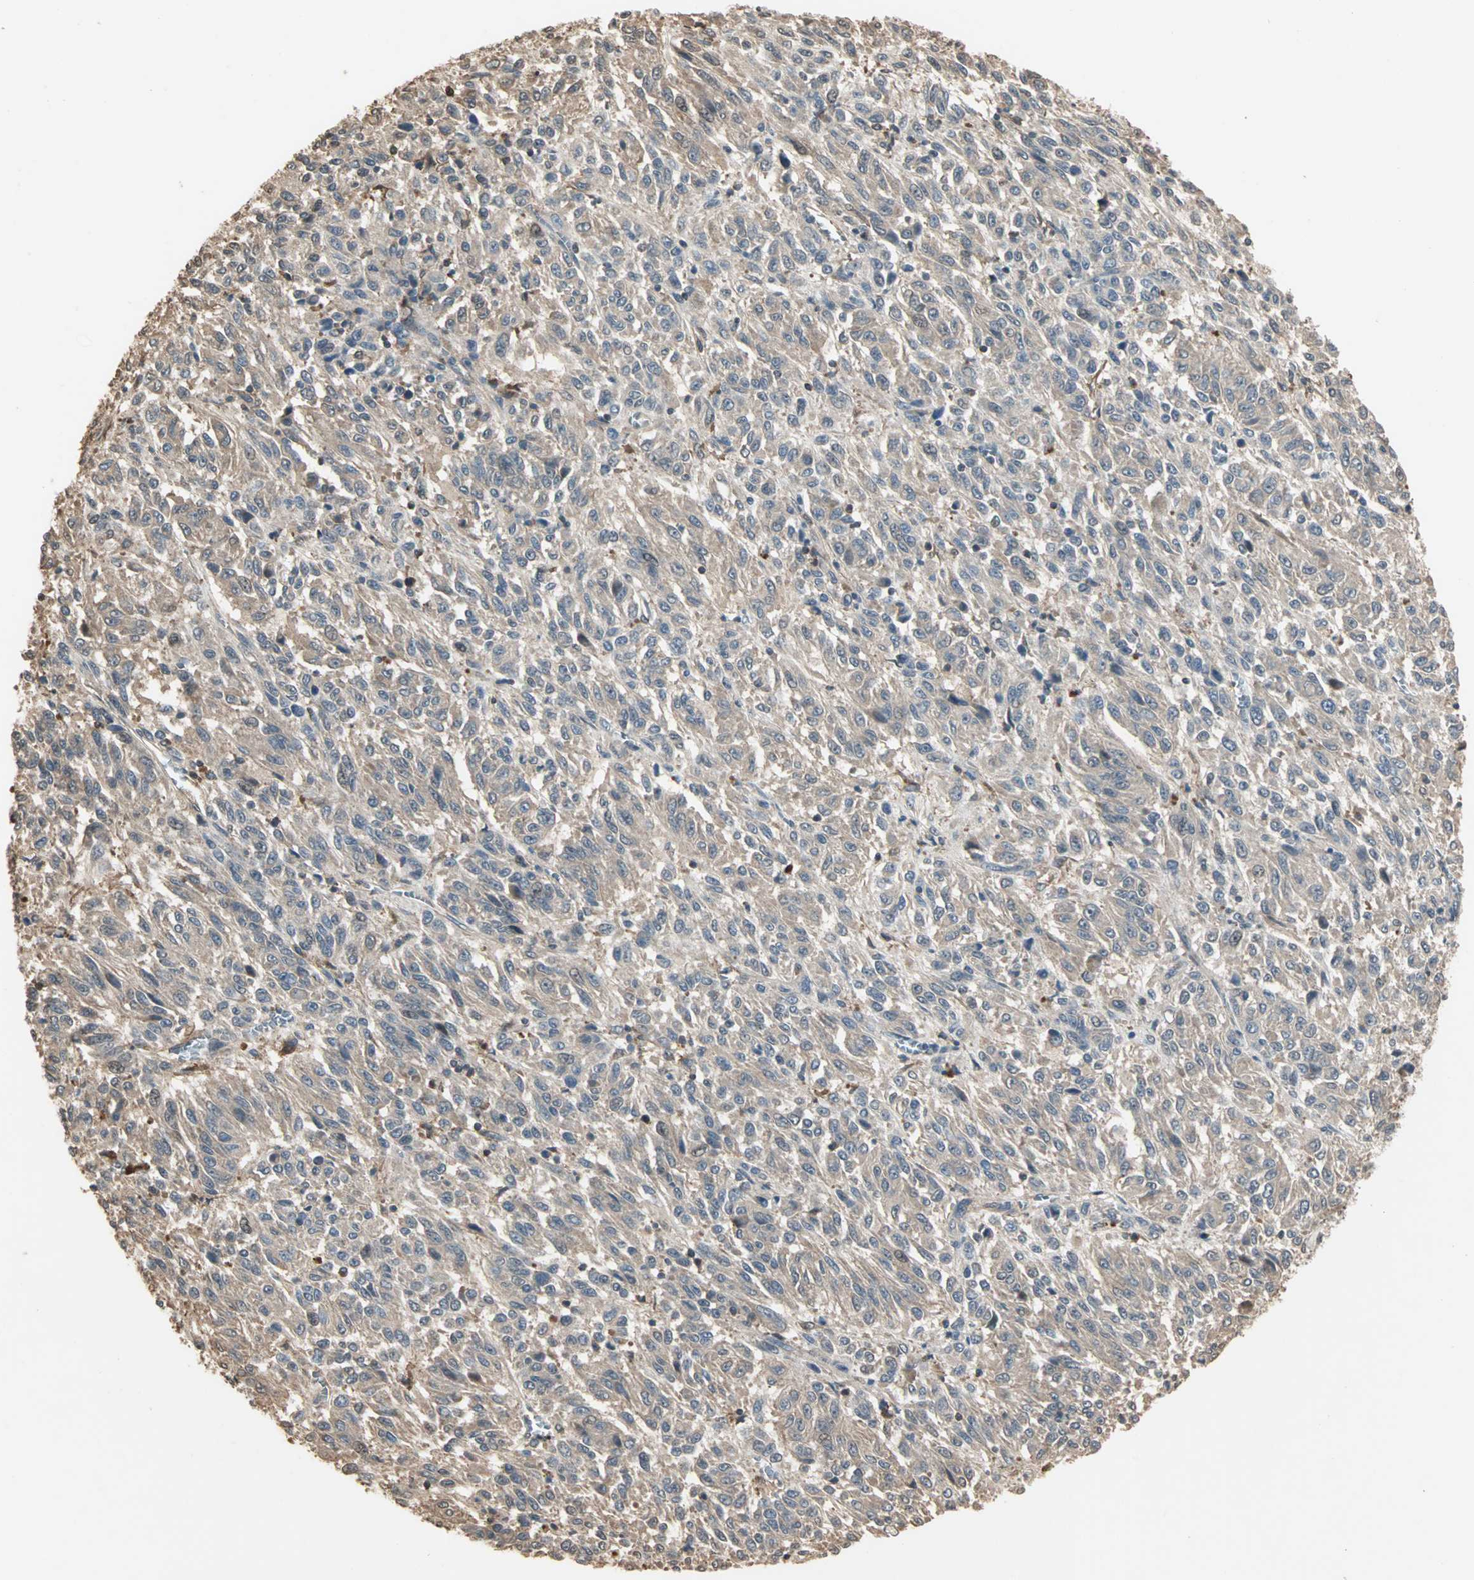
{"staining": {"intensity": "weak", "quantity": ">75%", "location": "cytoplasmic/membranous"}, "tissue": "melanoma", "cell_type": "Tumor cells", "image_type": "cancer", "snomed": [{"axis": "morphology", "description": "Malignant melanoma, Metastatic site"}, {"axis": "topography", "description": "Lung"}], "caption": "Brown immunohistochemical staining in melanoma demonstrates weak cytoplasmic/membranous expression in about >75% of tumor cells.", "gene": "DRG2", "patient": {"sex": "male", "age": 64}}